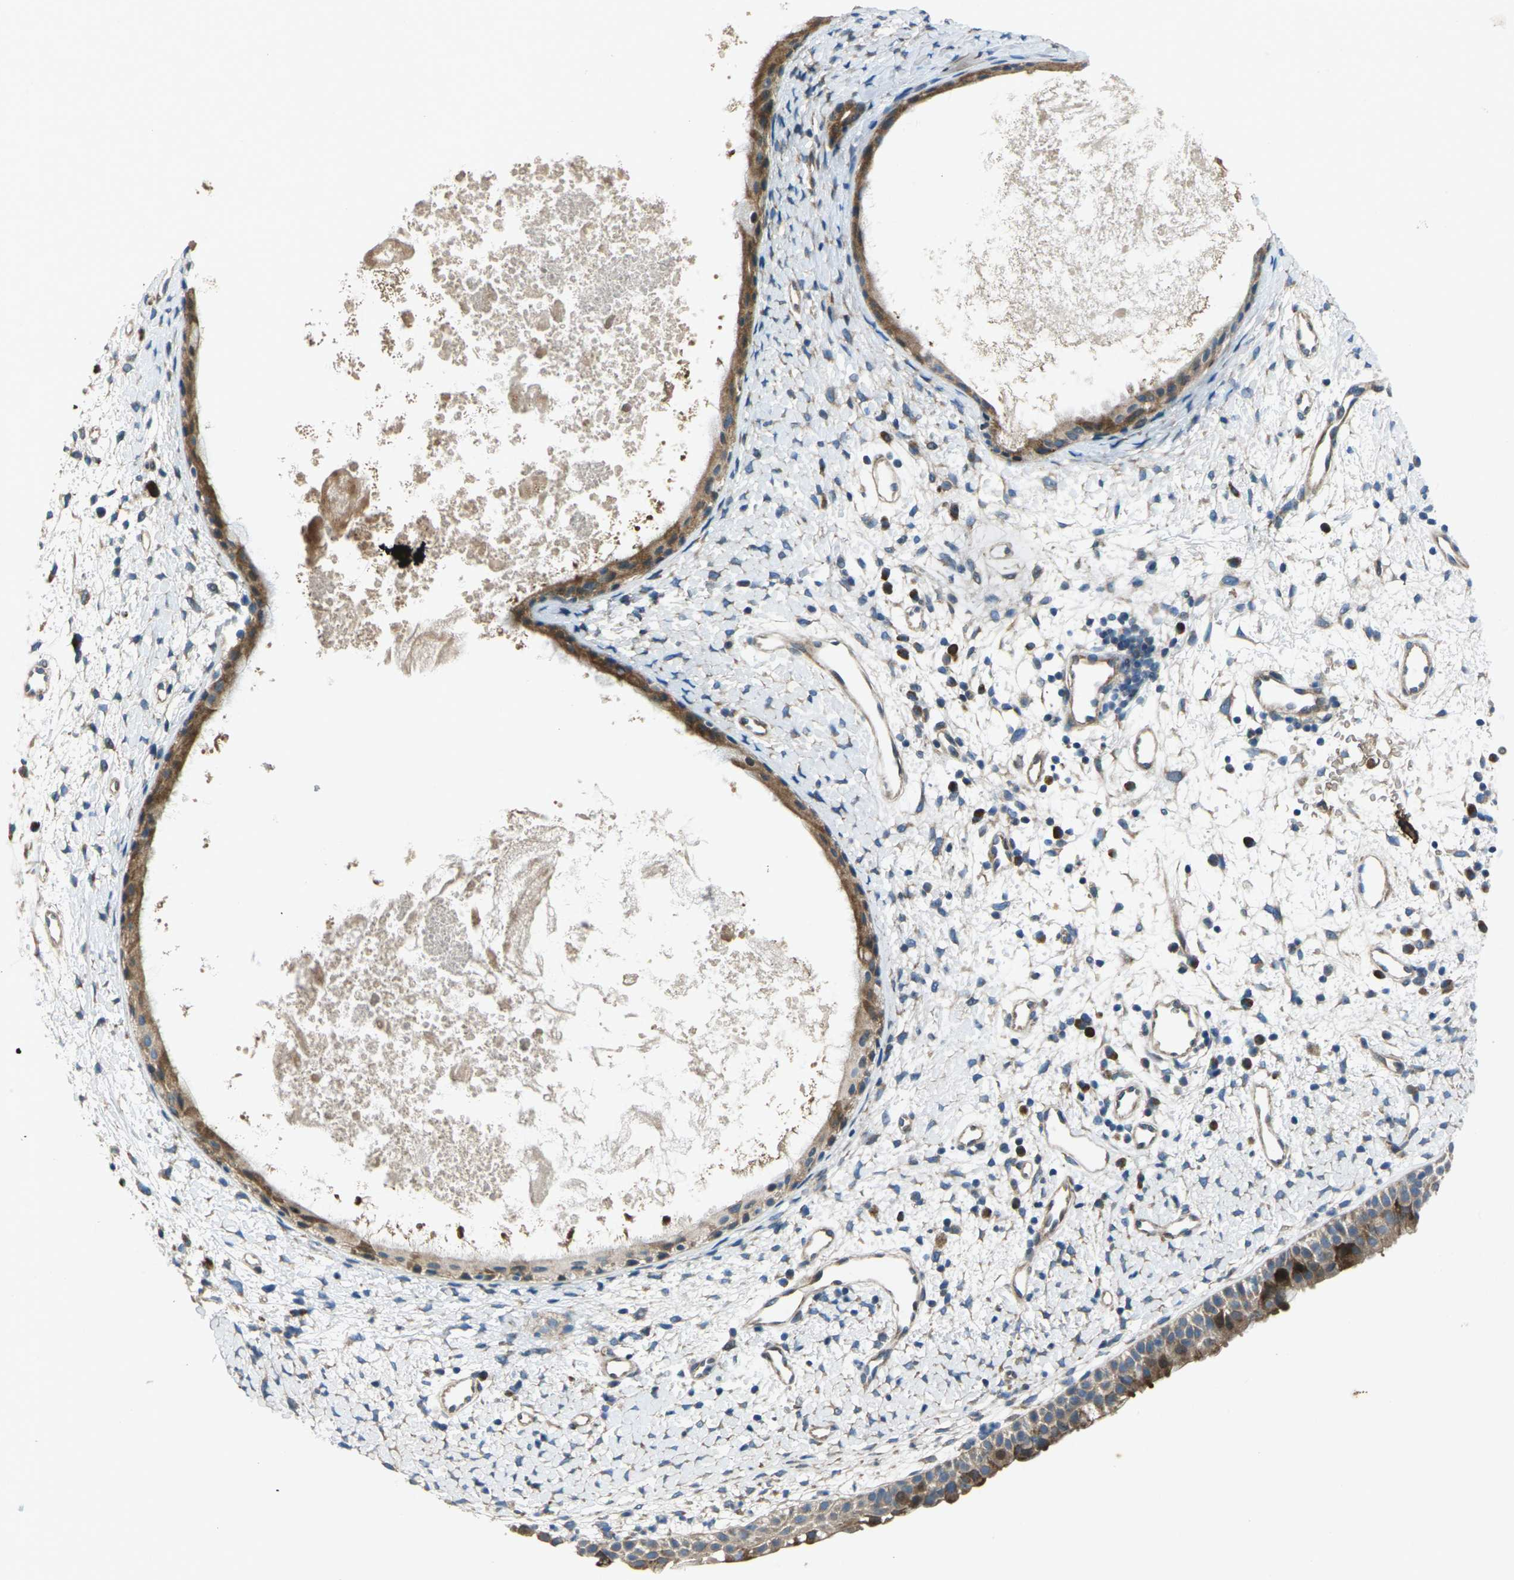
{"staining": {"intensity": "moderate", "quantity": ">75%", "location": "cytoplasmic/membranous"}, "tissue": "nasopharynx", "cell_type": "Respiratory epithelial cells", "image_type": "normal", "snomed": [{"axis": "morphology", "description": "Normal tissue, NOS"}, {"axis": "topography", "description": "Nasopharynx"}], "caption": "Respiratory epithelial cells demonstrate medium levels of moderate cytoplasmic/membranous staining in about >75% of cells in benign nasopharynx. (Brightfield microscopy of DAB IHC at high magnification).", "gene": "EDNRA", "patient": {"sex": "male", "age": 22}}